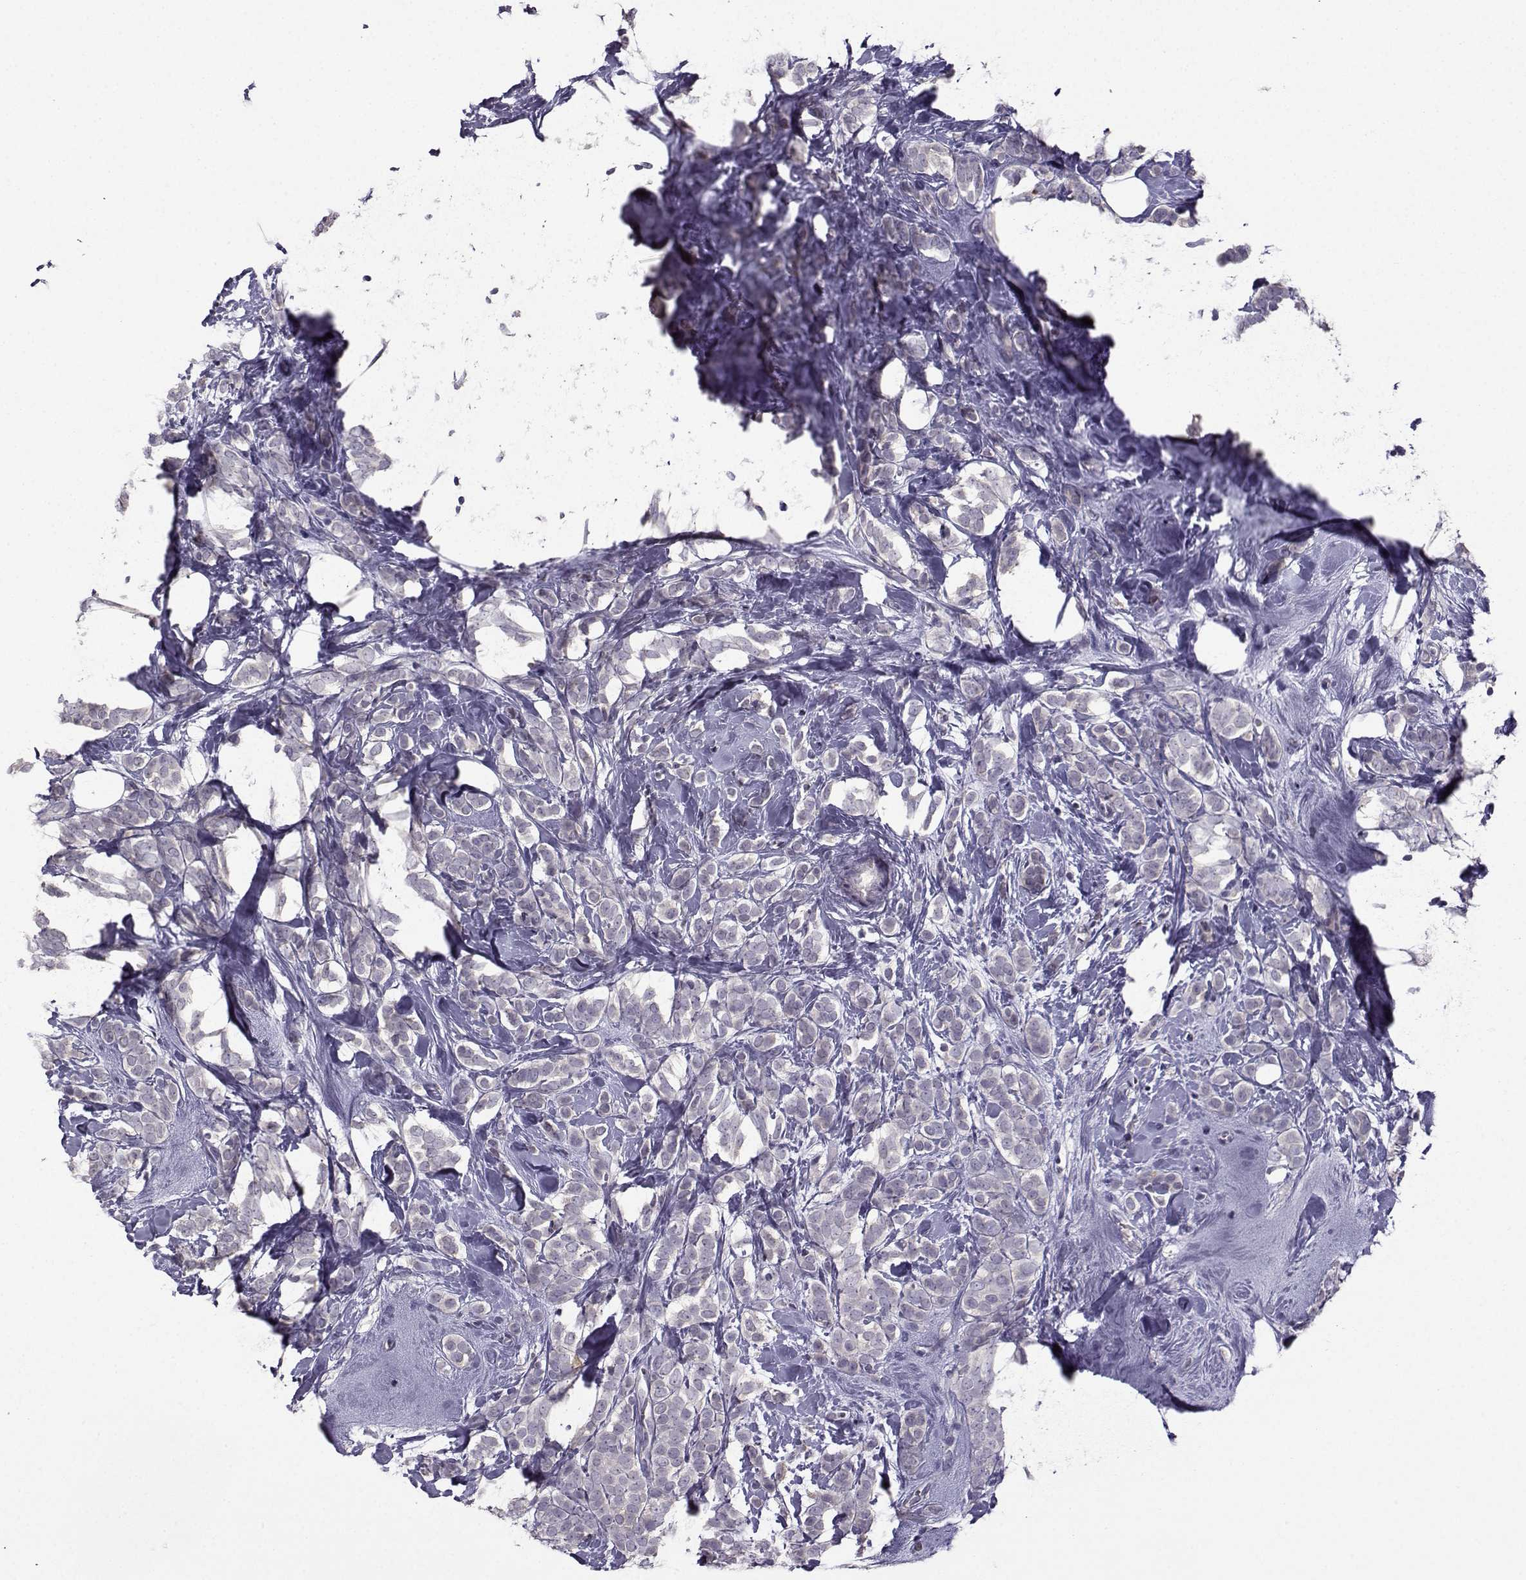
{"staining": {"intensity": "negative", "quantity": "none", "location": "none"}, "tissue": "breast cancer", "cell_type": "Tumor cells", "image_type": "cancer", "snomed": [{"axis": "morphology", "description": "Lobular carcinoma"}, {"axis": "topography", "description": "Breast"}], "caption": "Immunohistochemistry (IHC) photomicrograph of human breast cancer (lobular carcinoma) stained for a protein (brown), which demonstrates no expression in tumor cells.", "gene": "FCAMR", "patient": {"sex": "female", "age": 49}}